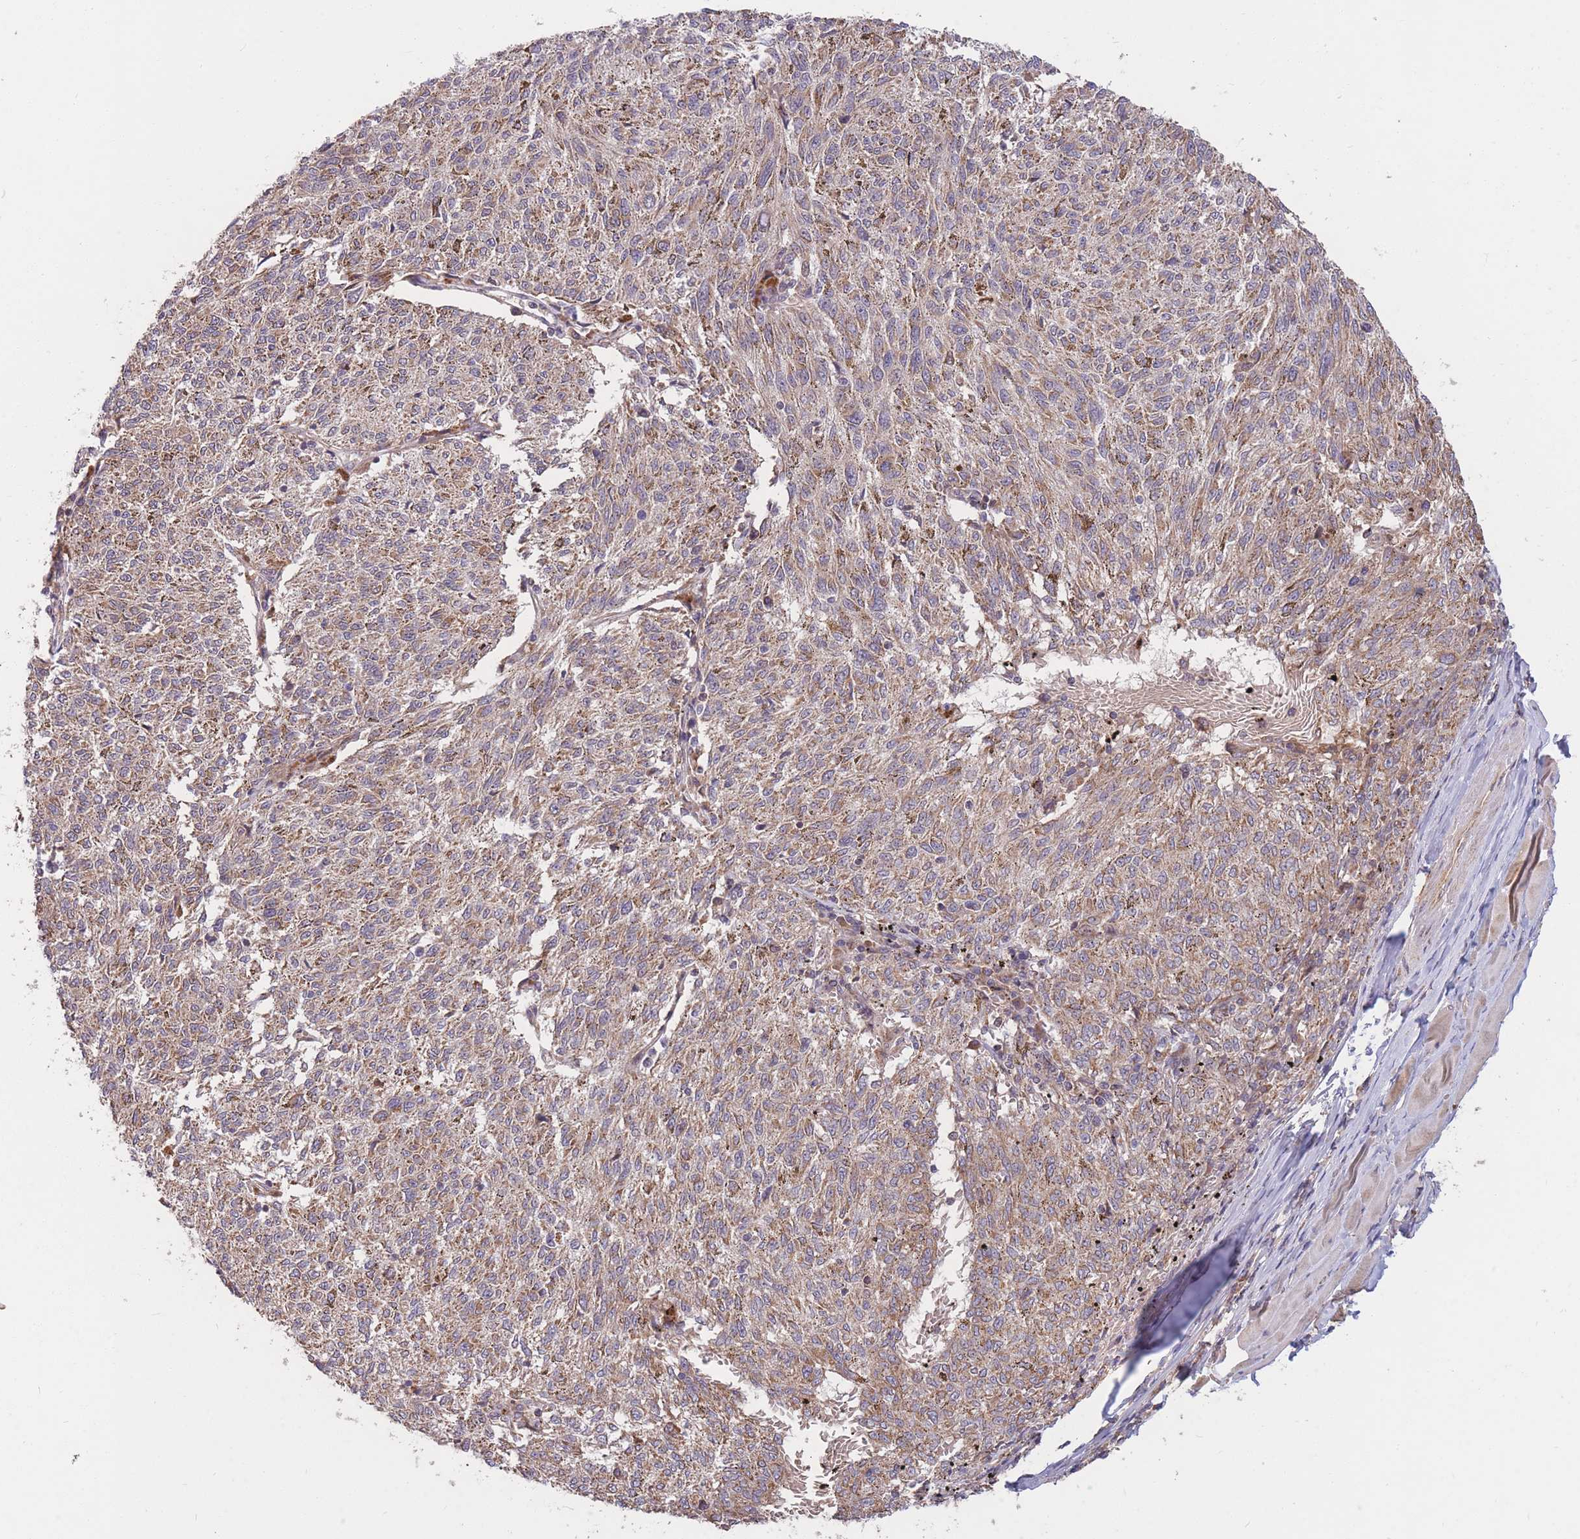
{"staining": {"intensity": "weak", "quantity": ">75%", "location": "cytoplasmic/membranous"}, "tissue": "melanoma", "cell_type": "Tumor cells", "image_type": "cancer", "snomed": [{"axis": "morphology", "description": "Malignant melanoma, NOS"}, {"axis": "topography", "description": "Skin"}], "caption": "Tumor cells demonstrate weak cytoplasmic/membranous staining in about >75% of cells in melanoma.", "gene": "PTPMT1", "patient": {"sex": "female", "age": 72}}